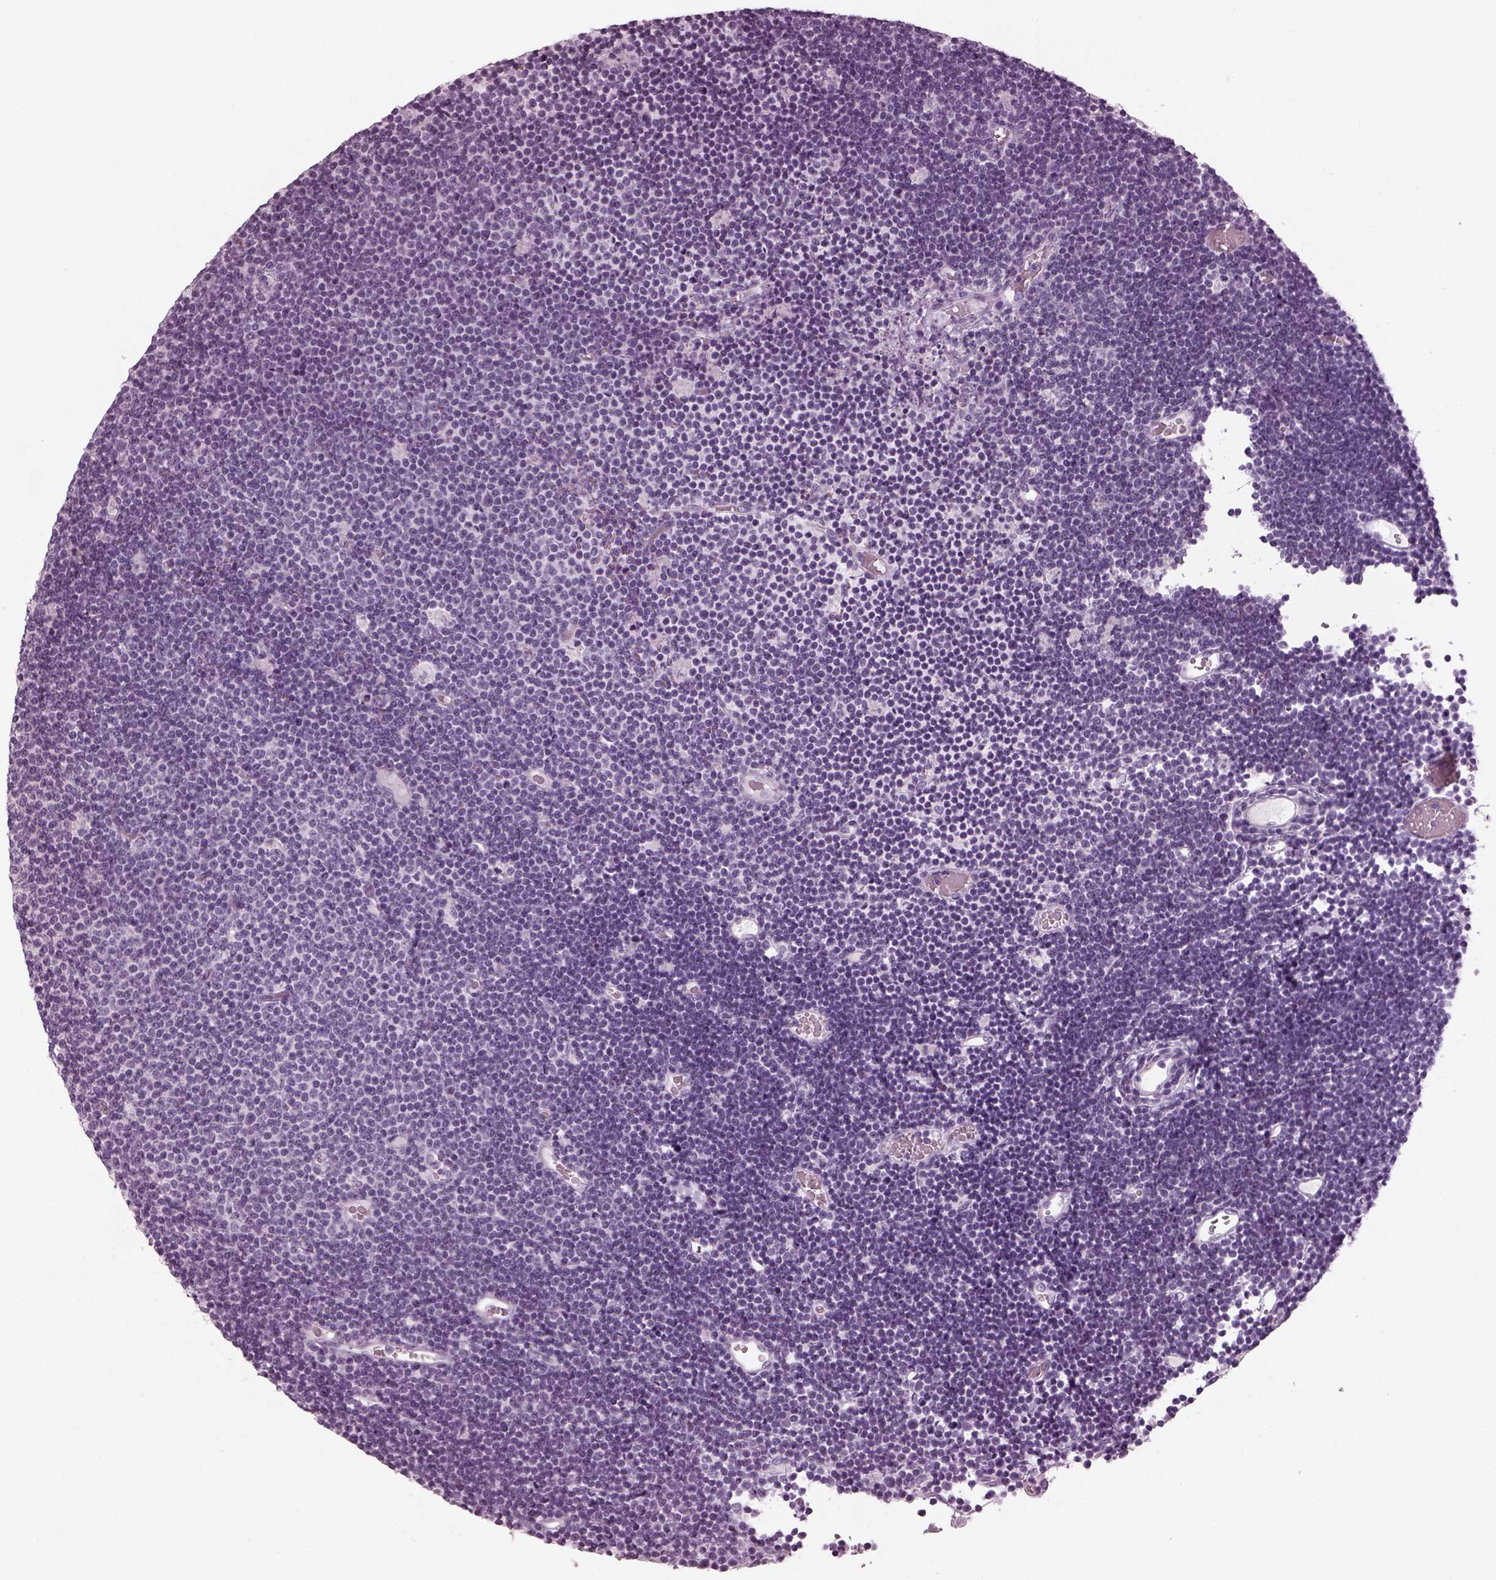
{"staining": {"intensity": "negative", "quantity": "none", "location": "none"}, "tissue": "lymphoma", "cell_type": "Tumor cells", "image_type": "cancer", "snomed": [{"axis": "morphology", "description": "Malignant lymphoma, non-Hodgkin's type, Low grade"}, {"axis": "topography", "description": "Brain"}], "caption": "High power microscopy image of an immunohistochemistry micrograph of lymphoma, revealing no significant staining in tumor cells. (DAB immunohistochemistry (IHC) with hematoxylin counter stain).", "gene": "RCVRN", "patient": {"sex": "female", "age": 66}}